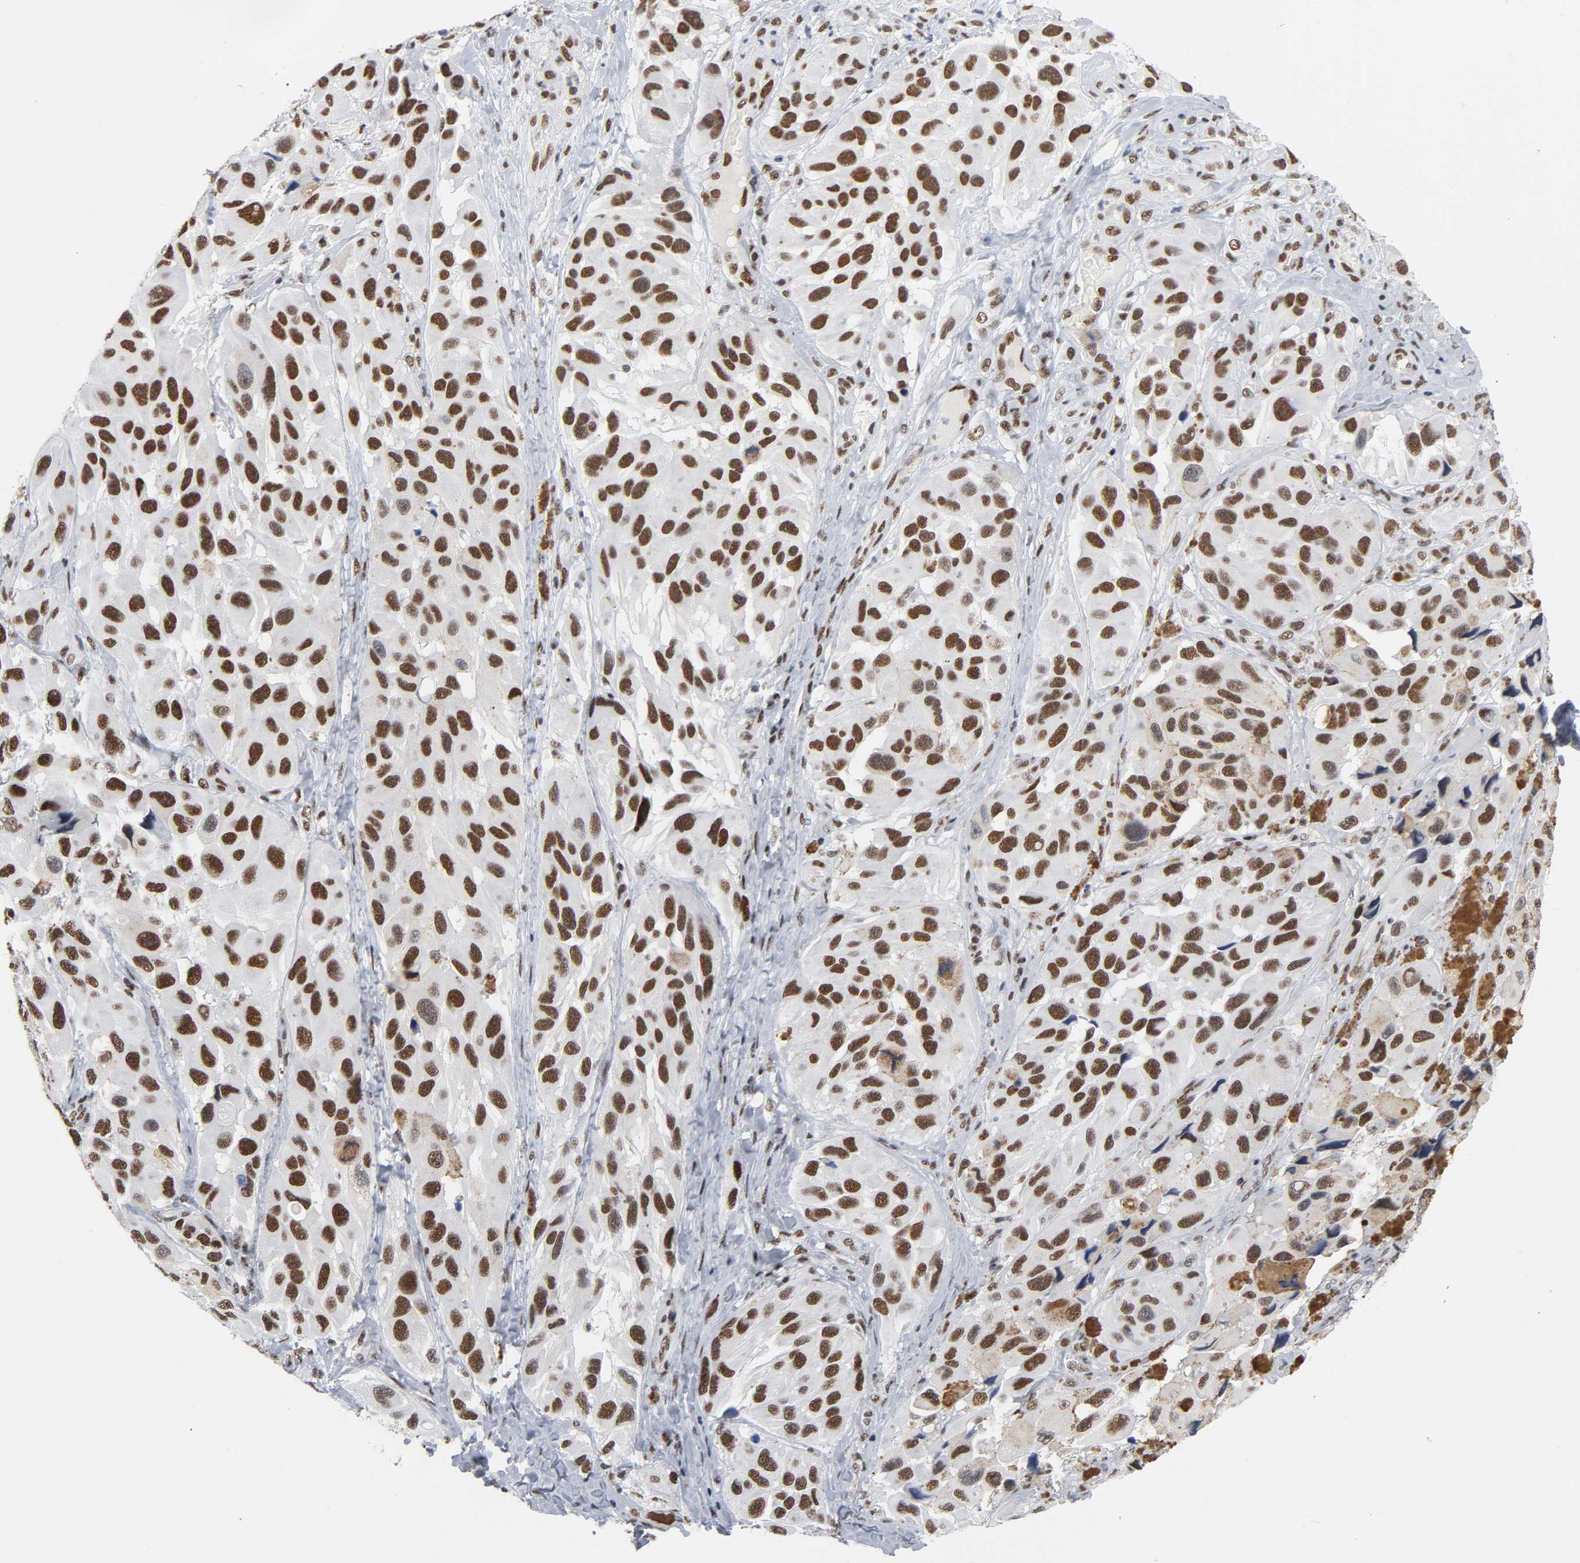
{"staining": {"intensity": "moderate", "quantity": ">75%", "location": "nuclear"}, "tissue": "melanoma", "cell_type": "Tumor cells", "image_type": "cancer", "snomed": [{"axis": "morphology", "description": "Malignant melanoma, NOS"}, {"axis": "topography", "description": "Skin"}], "caption": "IHC micrograph of human melanoma stained for a protein (brown), which shows medium levels of moderate nuclear positivity in approximately >75% of tumor cells.", "gene": "CSTF2", "patient": {"sex": "female", "age": 73}}